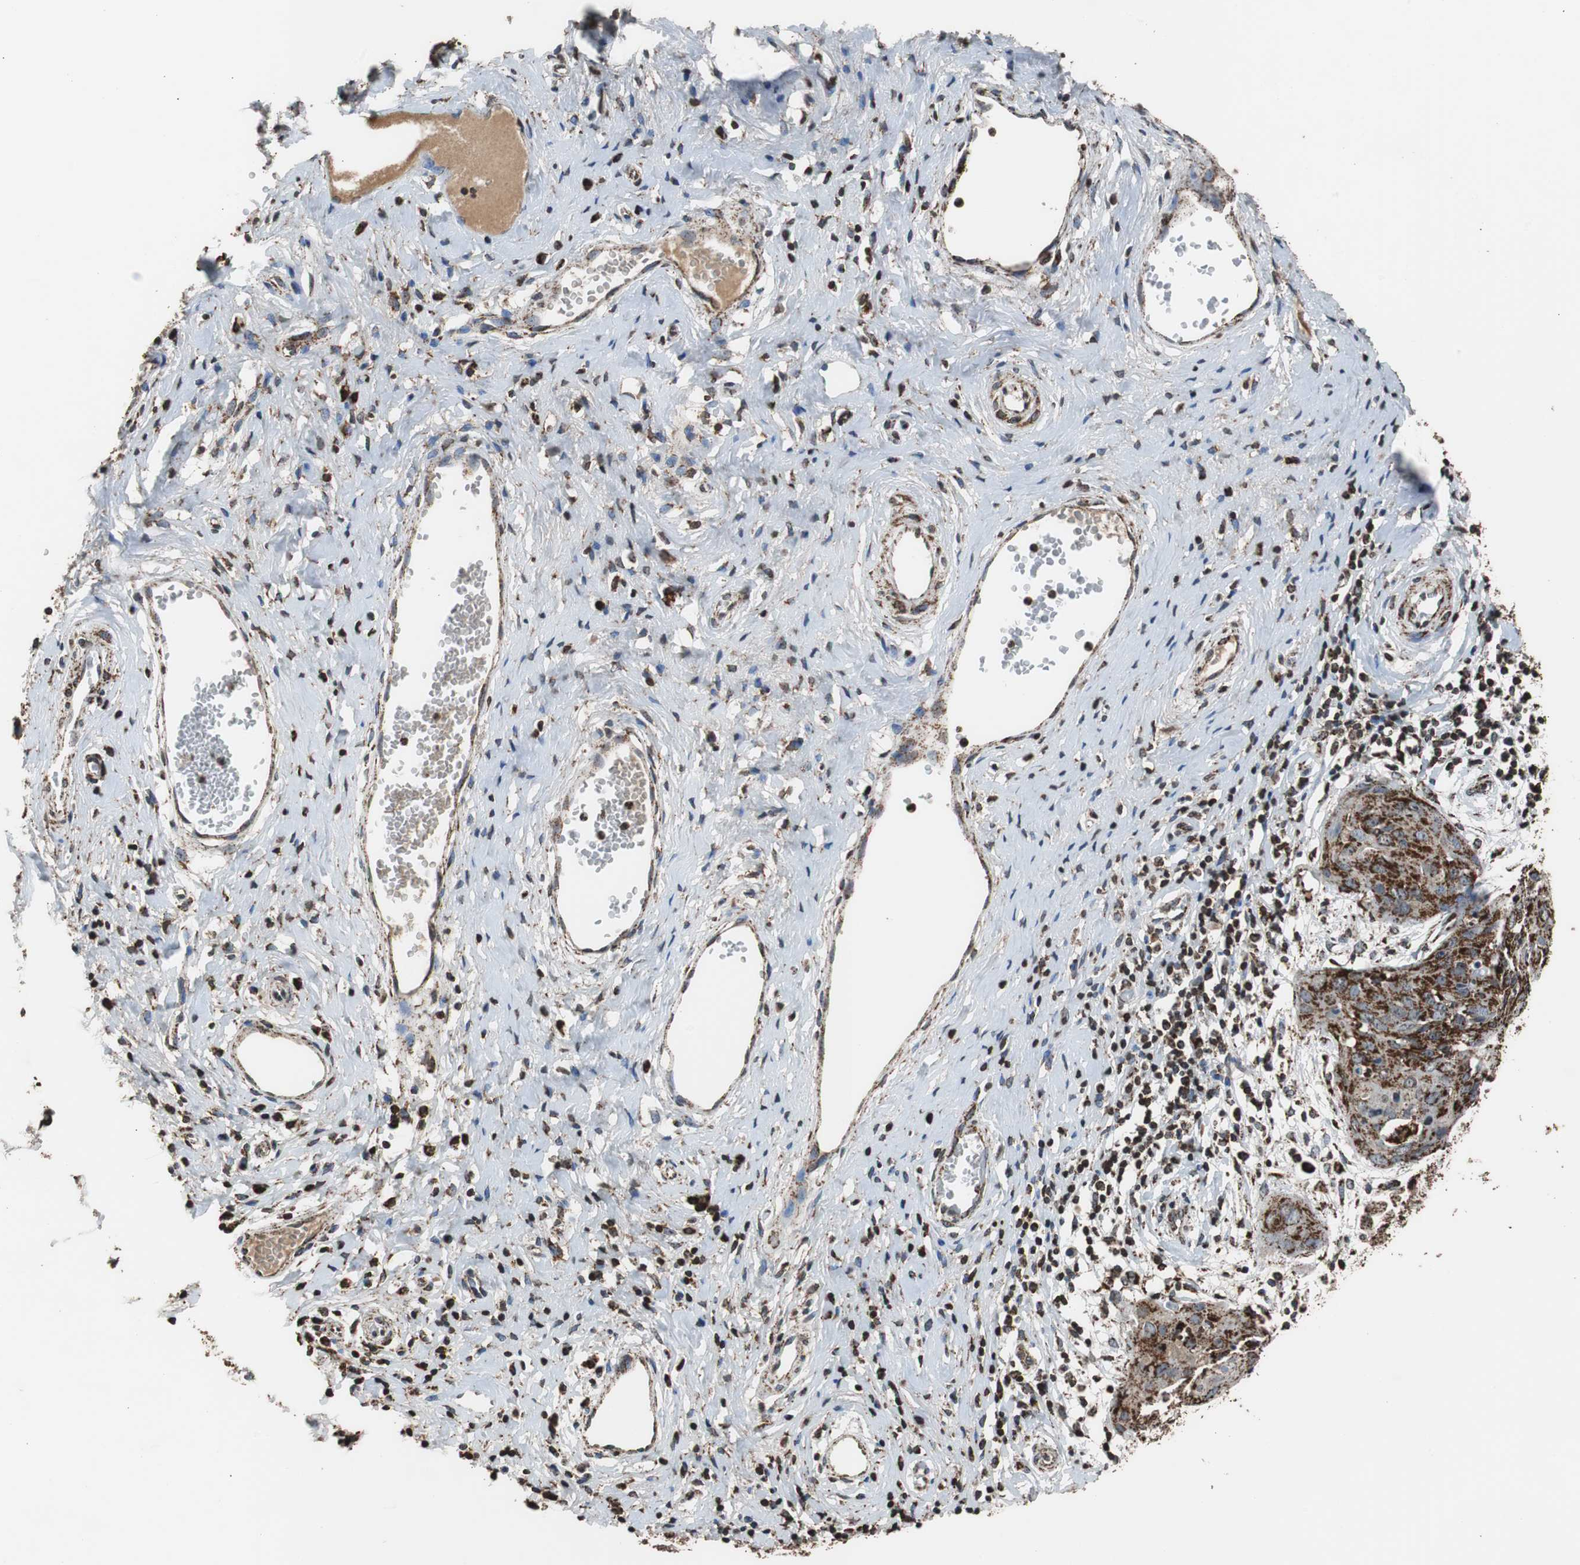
{"staining": {"intensity": "strong", "quantity": ">75%", "location": "cytoplasmic/membranous"}, "tissue": "cervical cancer", "cell_type": "Tumor cells", "image_type": "cancer", "snomed": [{"axis": "morphology", "description": "Squamous cell carcinoma, NOS"}, {"axis": "topography", "description": "Cervix"}], "caption": "This is an image of IHC staining of cervical cancer (squamous cell carcinoma), which shows strong positivity in the cytoplasmic/membranous of tumor cells.", "gene": "HSPA9", "patient": {"sex": "female", "age": 38}}